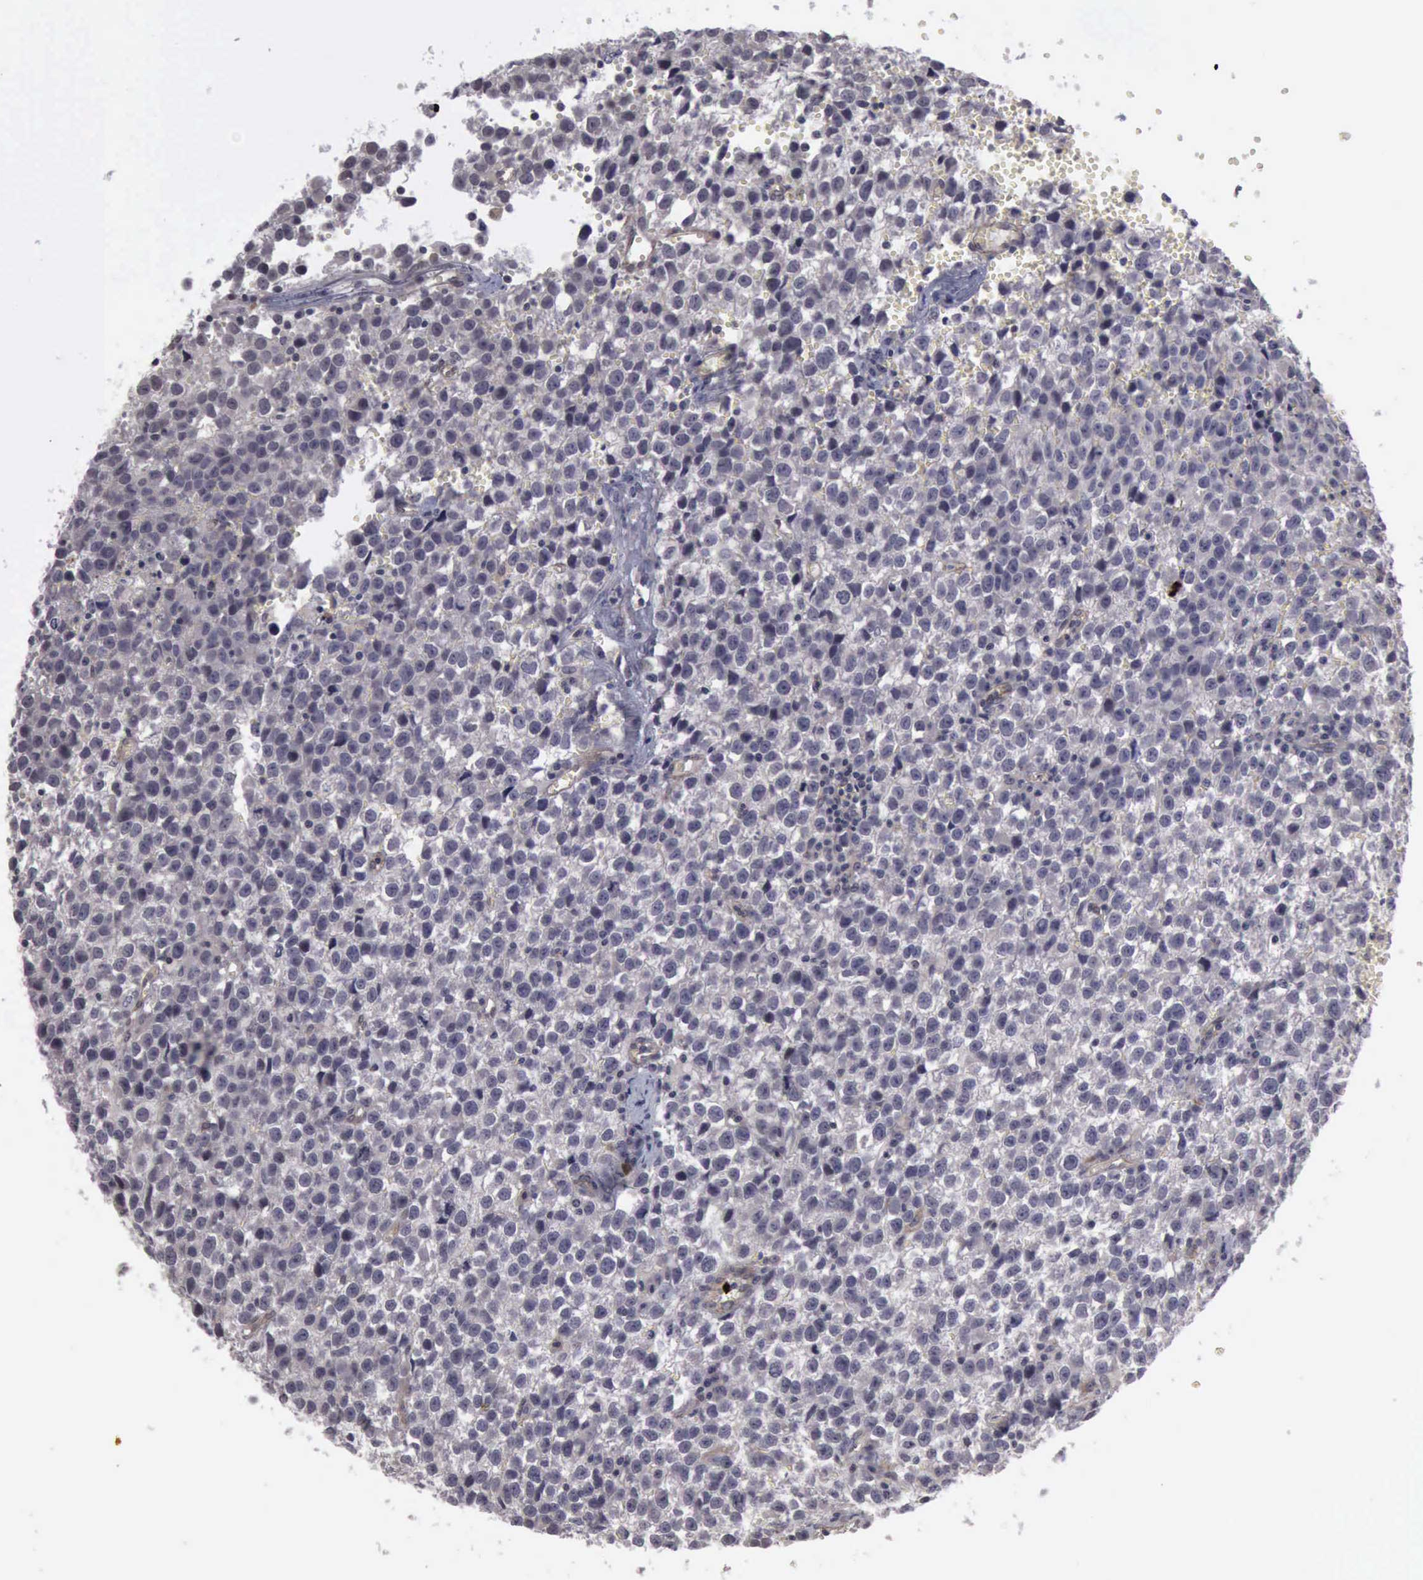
{"staining": {"intensity": "negative", "quantity": "none", "location": "none"}, "tissue": "testis cancer", "cell_type": "Tumor cells", "image_type": "cancer", "snomed": [{"axis": "morphology", "description": "Seminoma, NOS"}, {"axis": "topography", "description": "Testis"}], "caption": "Tumor cells are negative for brown protein staining in testis cancer.", "gene": "MMP9", "patient": {"sex": "male", "age": 35}}